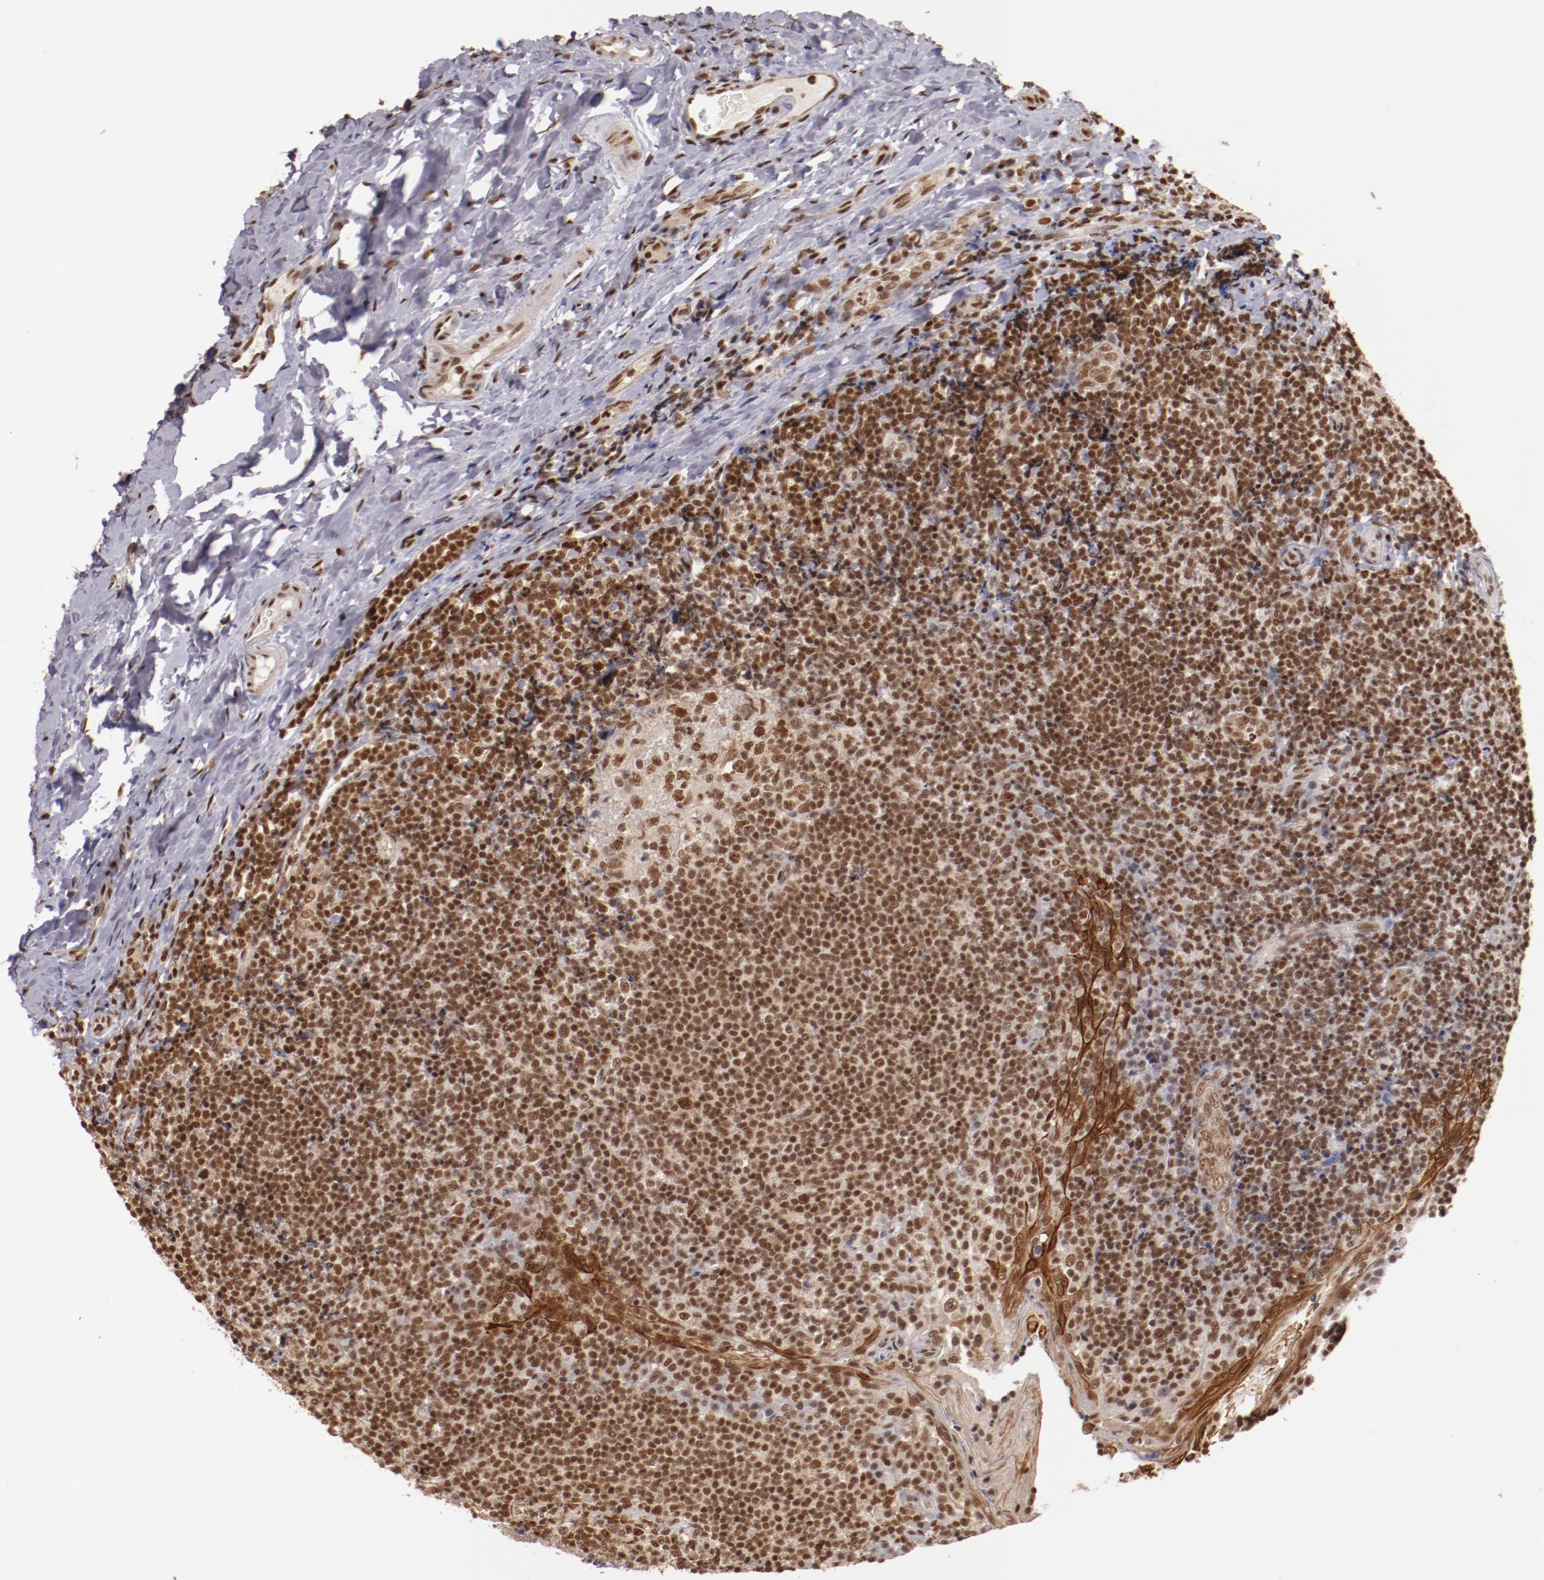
{"staining": {"intensity": "moderate", "quantity": ">75%", "location": "nuclear"}, "tissue": "tonsil", "cell_type": "Germinal center cells", "image_type": "normal", "snomed": [{"axis": "morphology", "description": "Normal tissue, NOS"}, {"axis": "topography", "description": "Tonsil"}], "caption": "Brown immunohistochemical staining in unremarkable human tonsil demonstrates moderate nuclear expression in about >75% of germinal center cells. (DAB = brown stain, brightfield microscopy at high magnification).", "gene": "STAG2", "patient": {"sex": "male", "age": 31}}